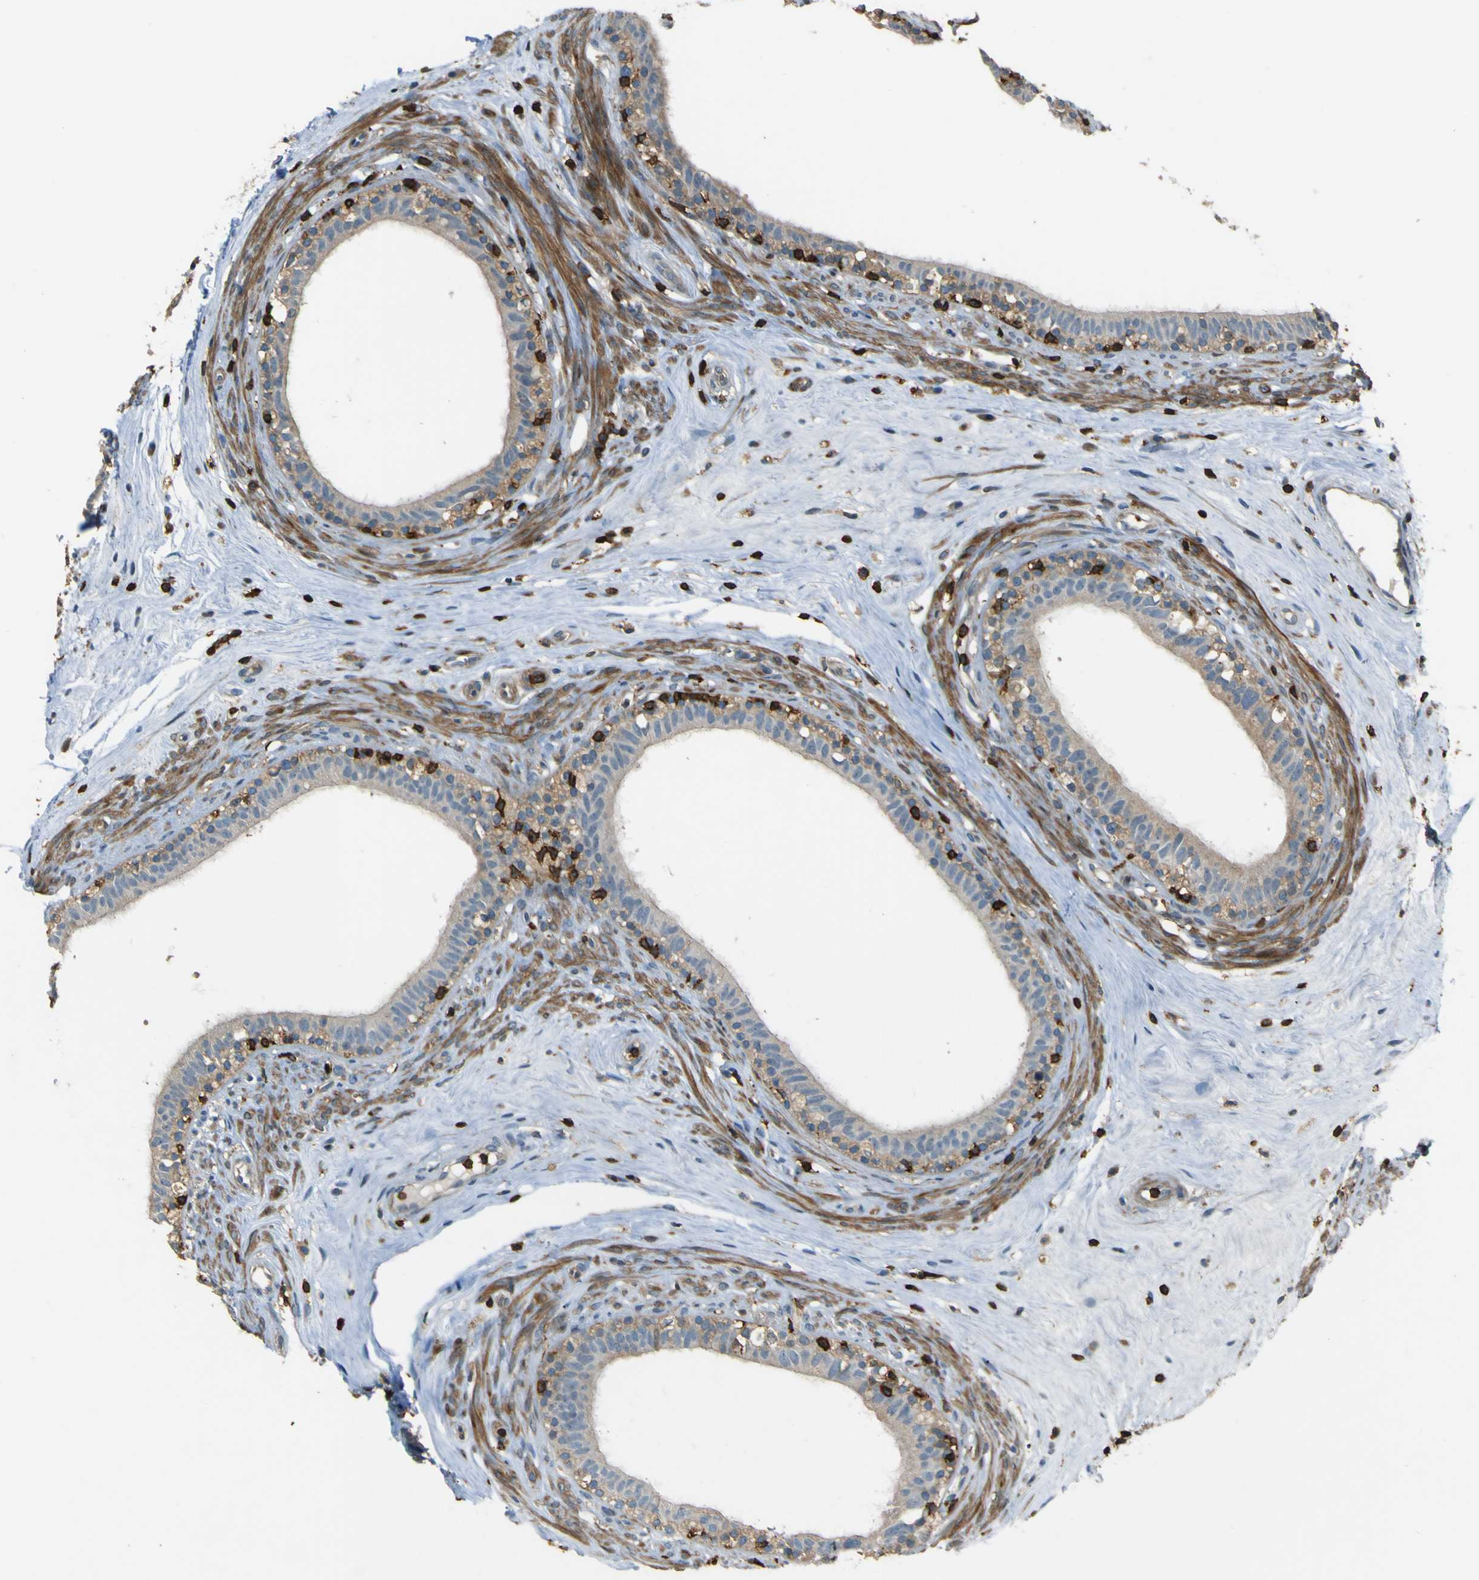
{"staining": {"intensity": "weak", "quantity": ">75%", "location": "cytoplasmic/membranous"}, "tissue": "epididymis", "cell_type": "Glandular cells", "image_type": "normal", "snomed": [{"axis": "morphology", "description": "Normal tissue, NOS"}, {"axis": "morphology", "description": "Inflammation, NOS"}, {"axis": "topography", "description": "Epididymis"}], "caption": "High-power microscopy captured an IHC photomicrograph of normal epididymis, revealing weak cytoplasmic/membranous expression in about >75% of glandular cells.", "gene": "PCDHB5", "patient": {"sex": "male", "age": 84}}